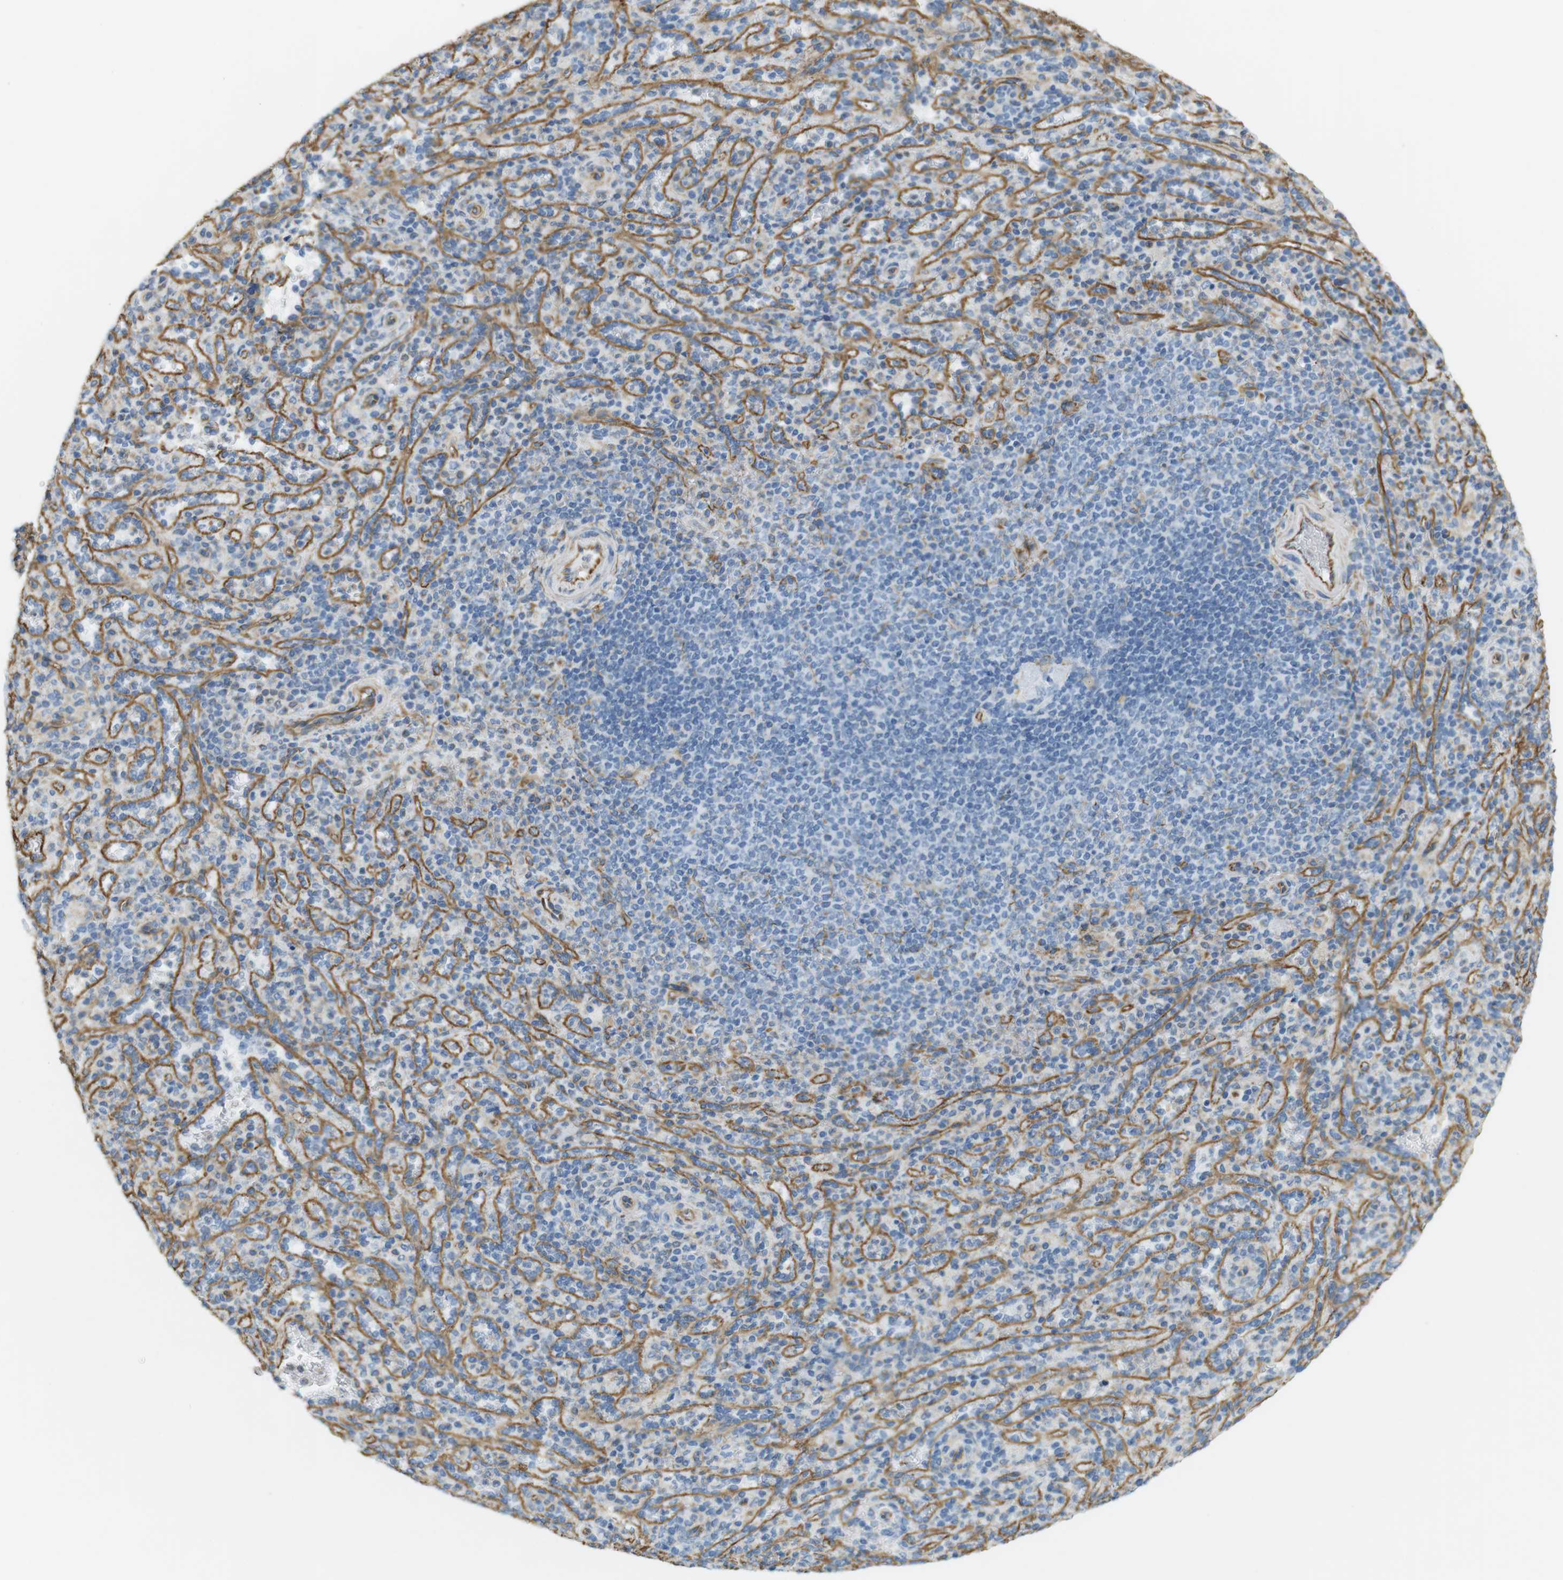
{"staining": {"intensity": "negative", "quantity": "none", "location": "none"}, "tissue": "spleen", "cell_type": "Cells in red pulp", "image_type": "normal", "snomed": [{"axis": "morphology", "description": "Normal tissue, NOS"}, {"axis": "topography", "description": "Spleen"}], "caption": "DAB immunohistochemical staining of benign spleen exhibits no significant expression in cells in red pulp. The staining is performed using DAB brown chromogen with nuclei counter-stained in using hematoxylin.", "gene": "MS4A10", "patient": {"sex": "male", "age": 36}}